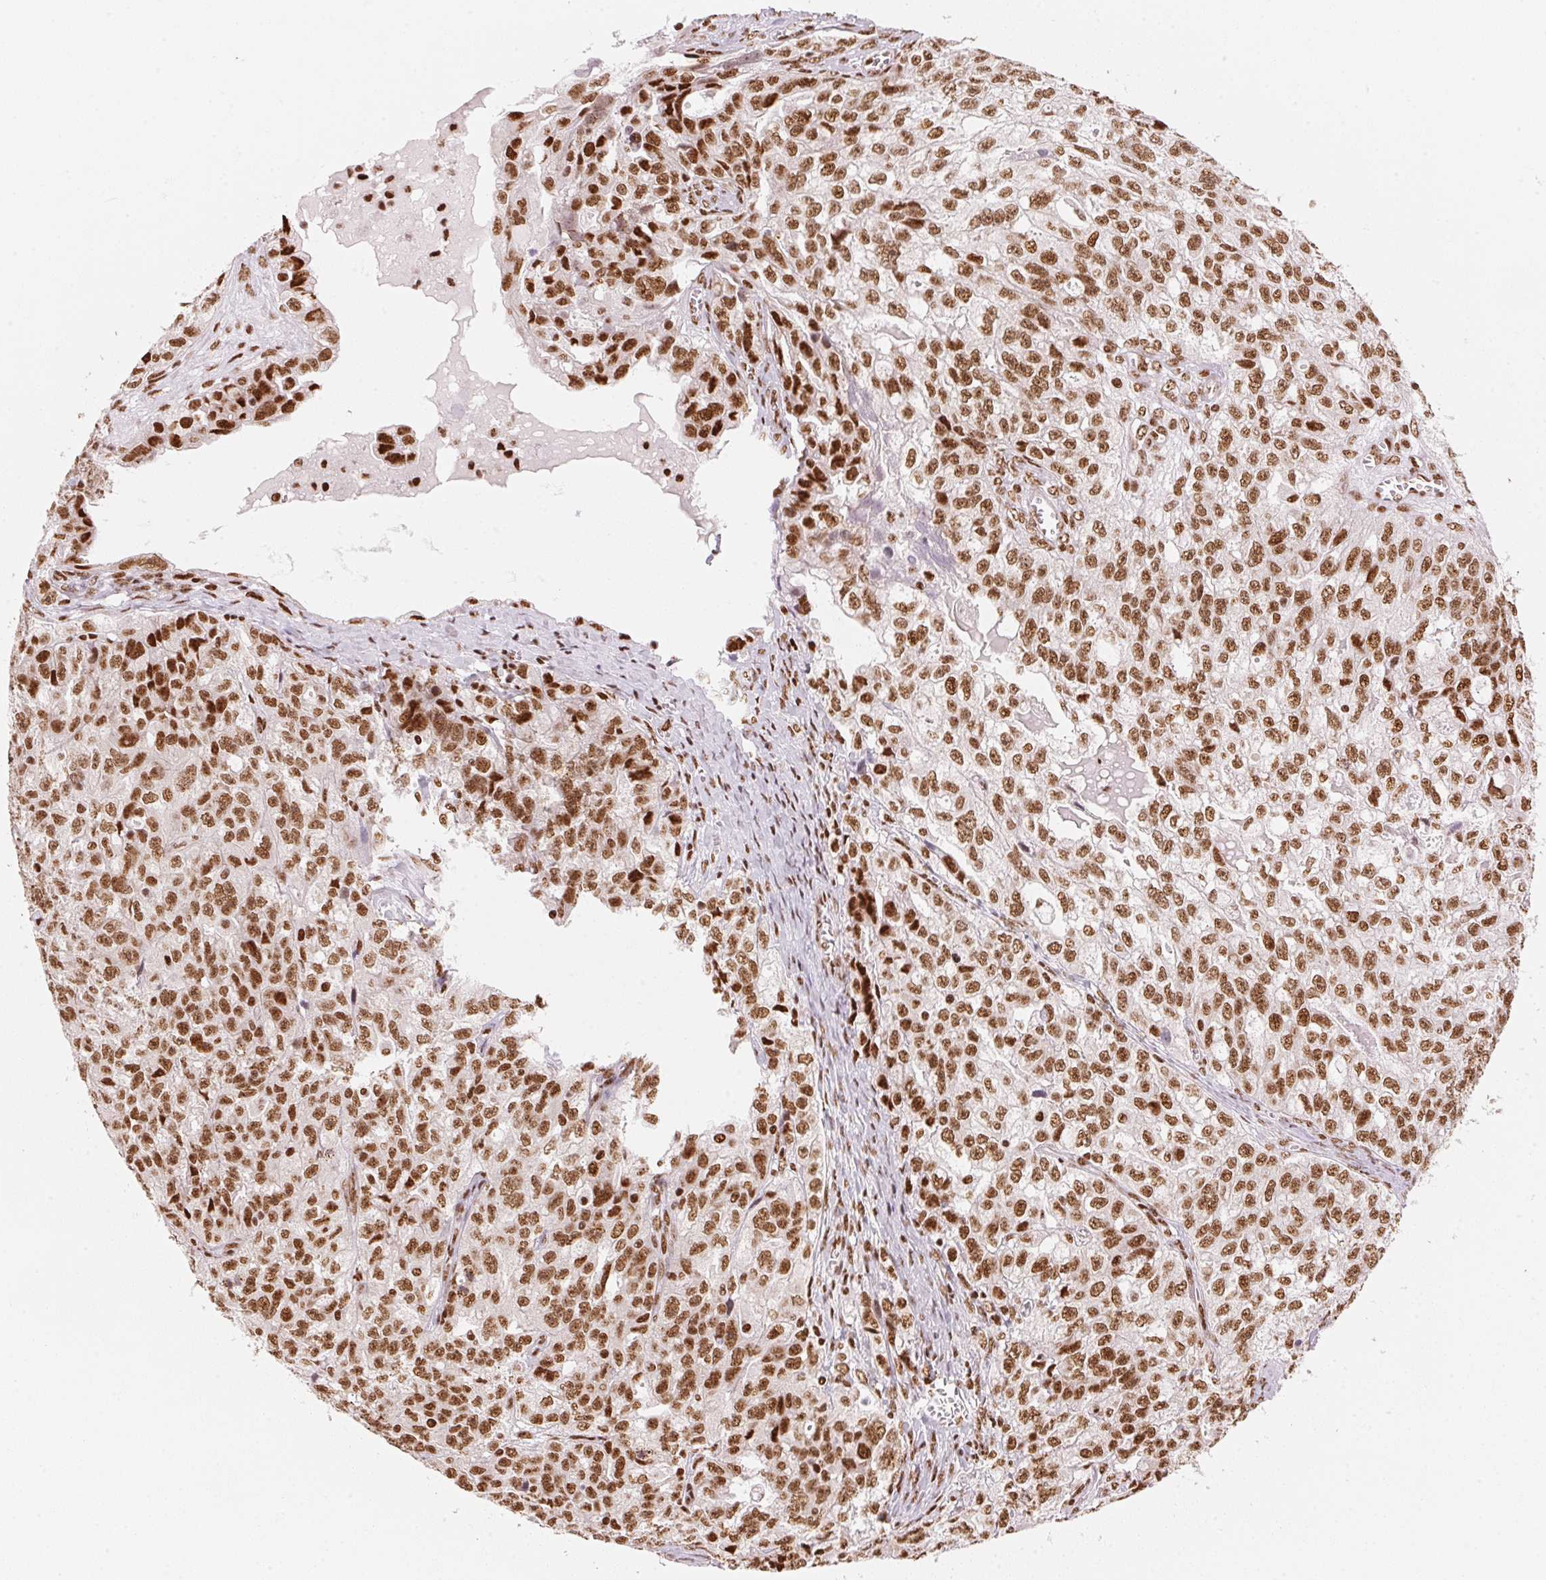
{"staining": {"intensity": "moderate", "quantity": ">75%", "location": "nuclear"}, "tissue": "ovarian cancer", "cell_type": "Tumor cells", "image_type": "cancer", "snomed": [{"axis": "morphology", "description": "Cystadenocarcinoma, serous, NOS"}, {"axis": "topography", "description": "Ovary"}], "caption": "IHC micrograph of ovarian serous cystadenocarcinoma stained for a protein (brown), which reveals medium levels of moderate nuclear positivity in about >75% of tumor cells.", "gene": "NXF1", "patient": {"sex": "female", "age": 51}}